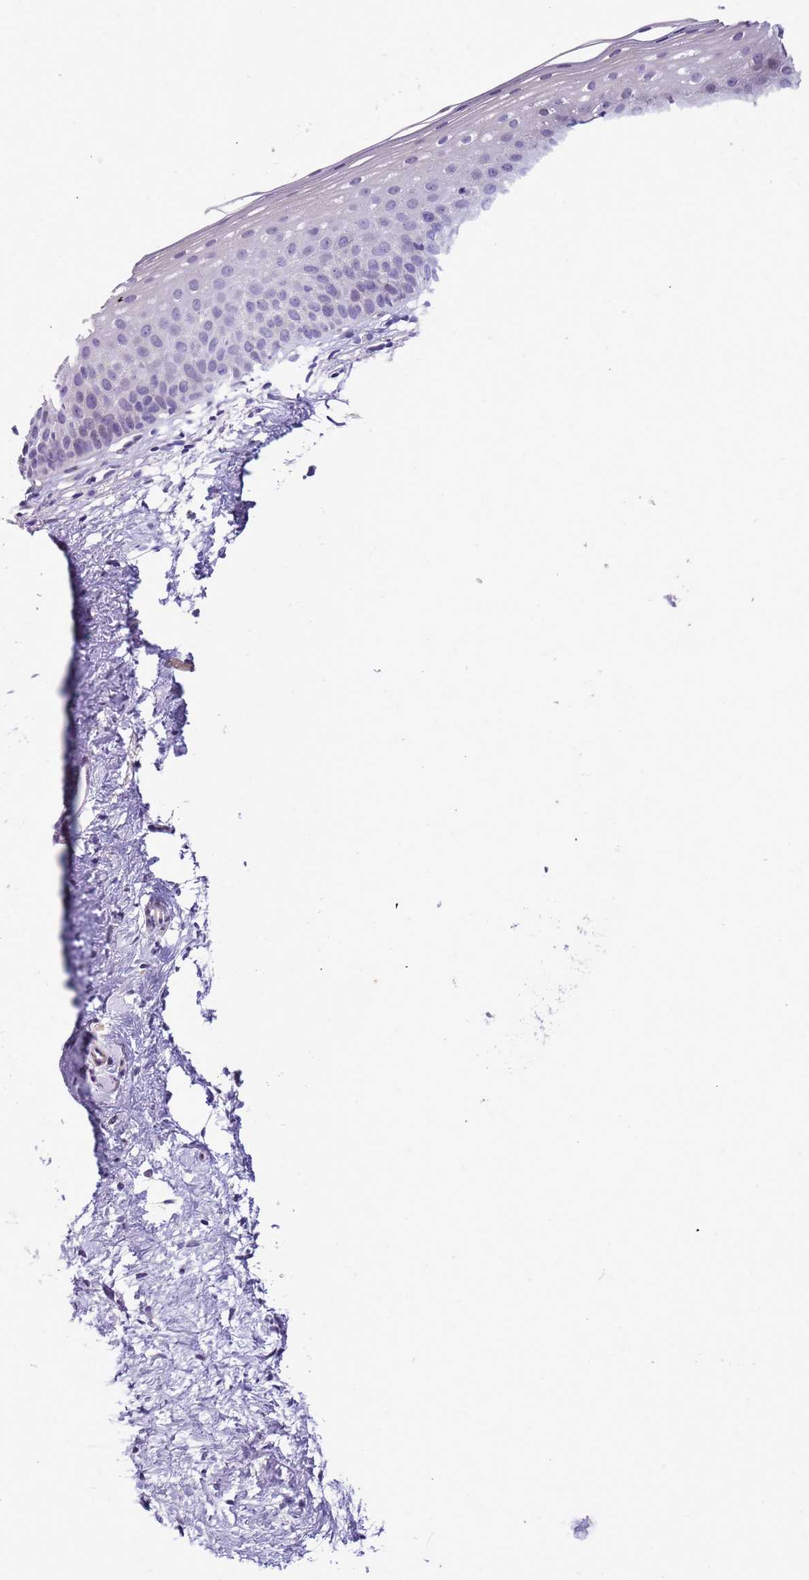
{"staining": {"intensity": "negative", "quantity": "none", "location": "none"}, "tissue": "cervix", "cell_type": "Glandular cells", "image_type": "normal", "snomed": [{"axis": "morphology", "description": "Normal tissue, NOS"}, {"axis": "topography", "description": "Cervix"}], "caption": "Immunohistochemical staining of normal human cervix demonstrates no significant staining in glandular cells. Brightfield microscopy of immunohistochemistry (IHC) stained with DAB (brown) and hematoxylin (blue), captured at high magnification.", "gene": "PLEKHH1", "patient": {"sex": "female", "age": 57}}